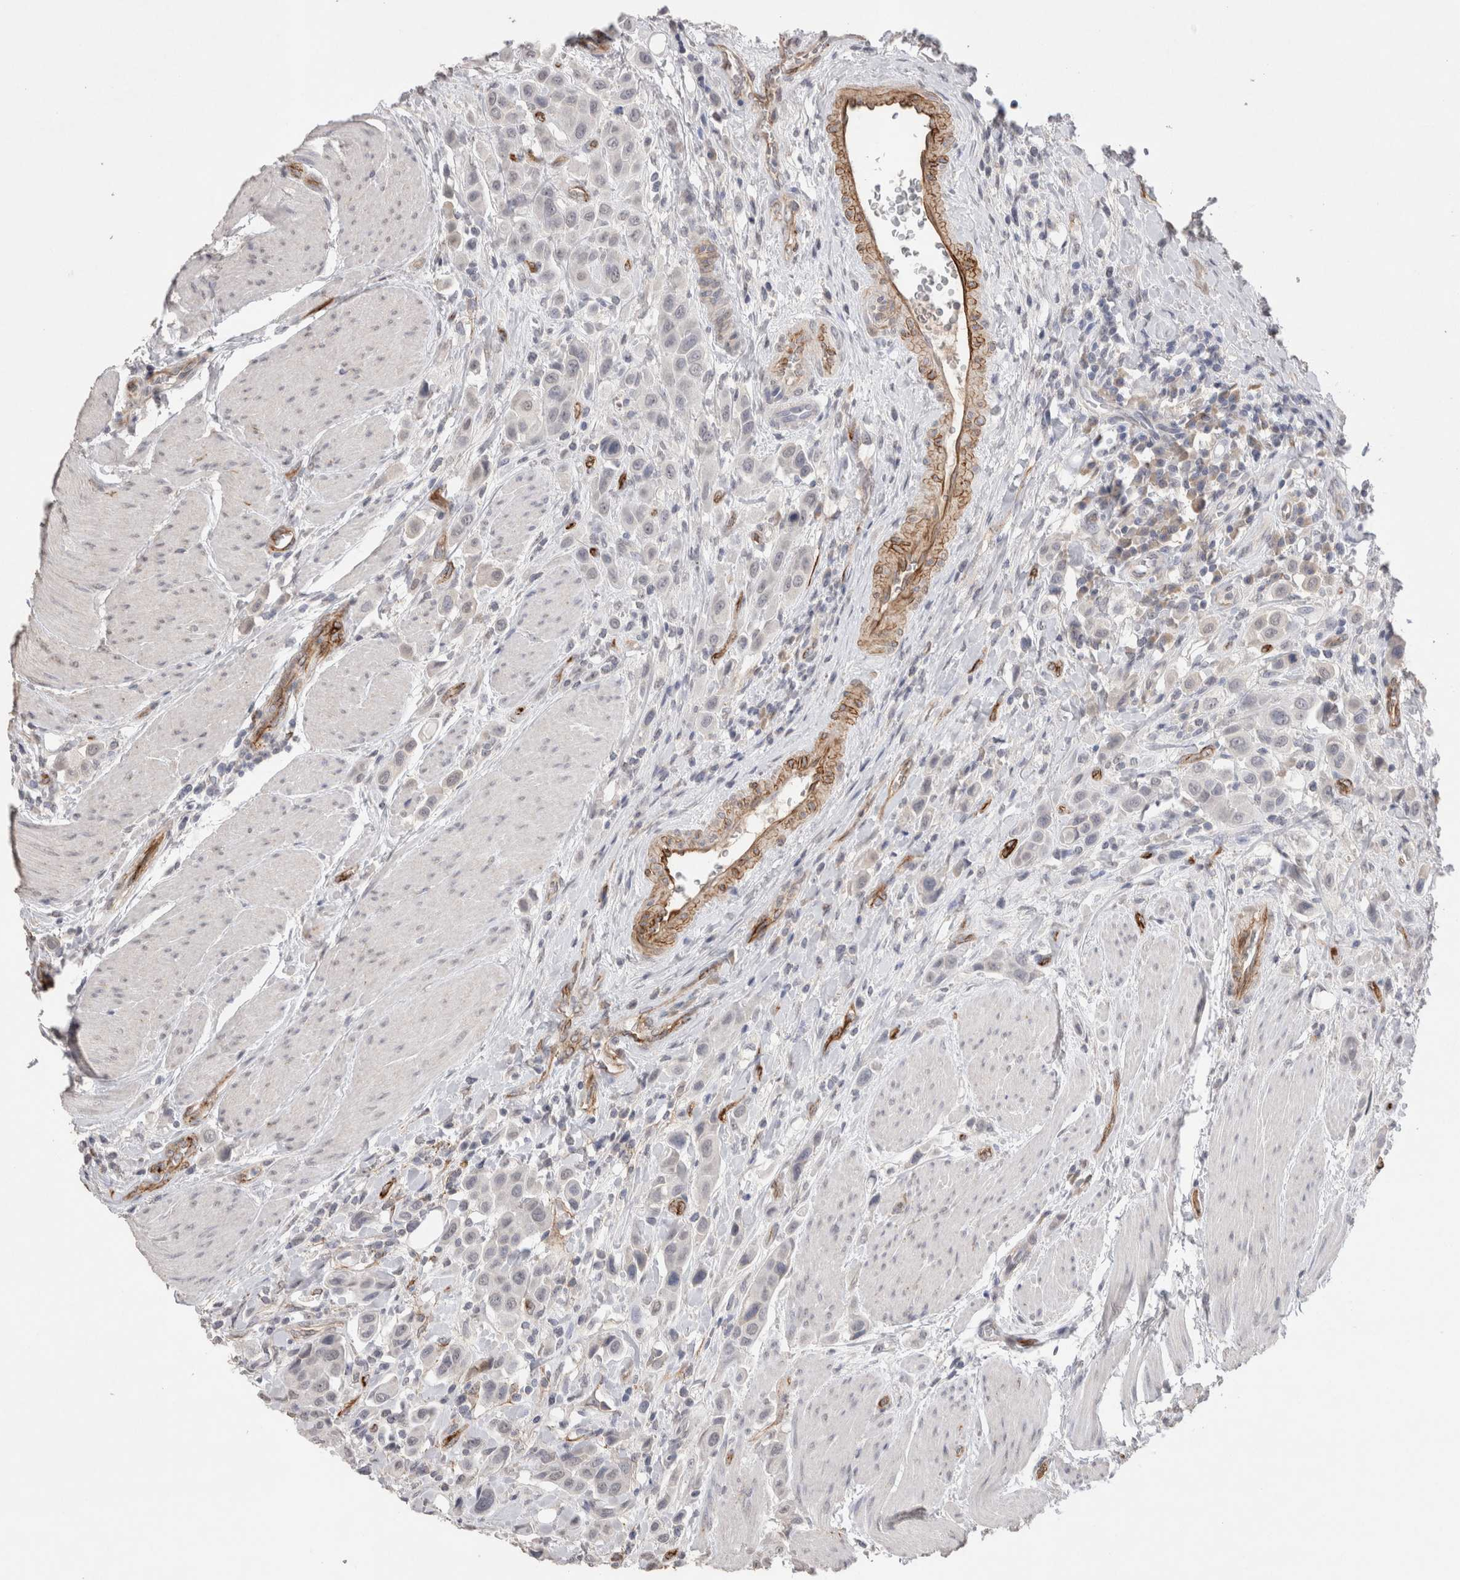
{"staining": {"intensity": "negative", "quantity": "none", "location": "none"}, "tissue": "urothelial cancer", "cell_type": "Tumor cells", "image_type": "cancer", "snomed": [{"axis": "morphology", "description": "Urothelial carcinoma, High grade"}, {"axis": "topography", "description": "Urinary bladder"}], "caption": "The image shows no significant expression in tumor cells of urothelial cancer.", "gene": "CDH13", "patient": {"sex": "male", "age": 50}}